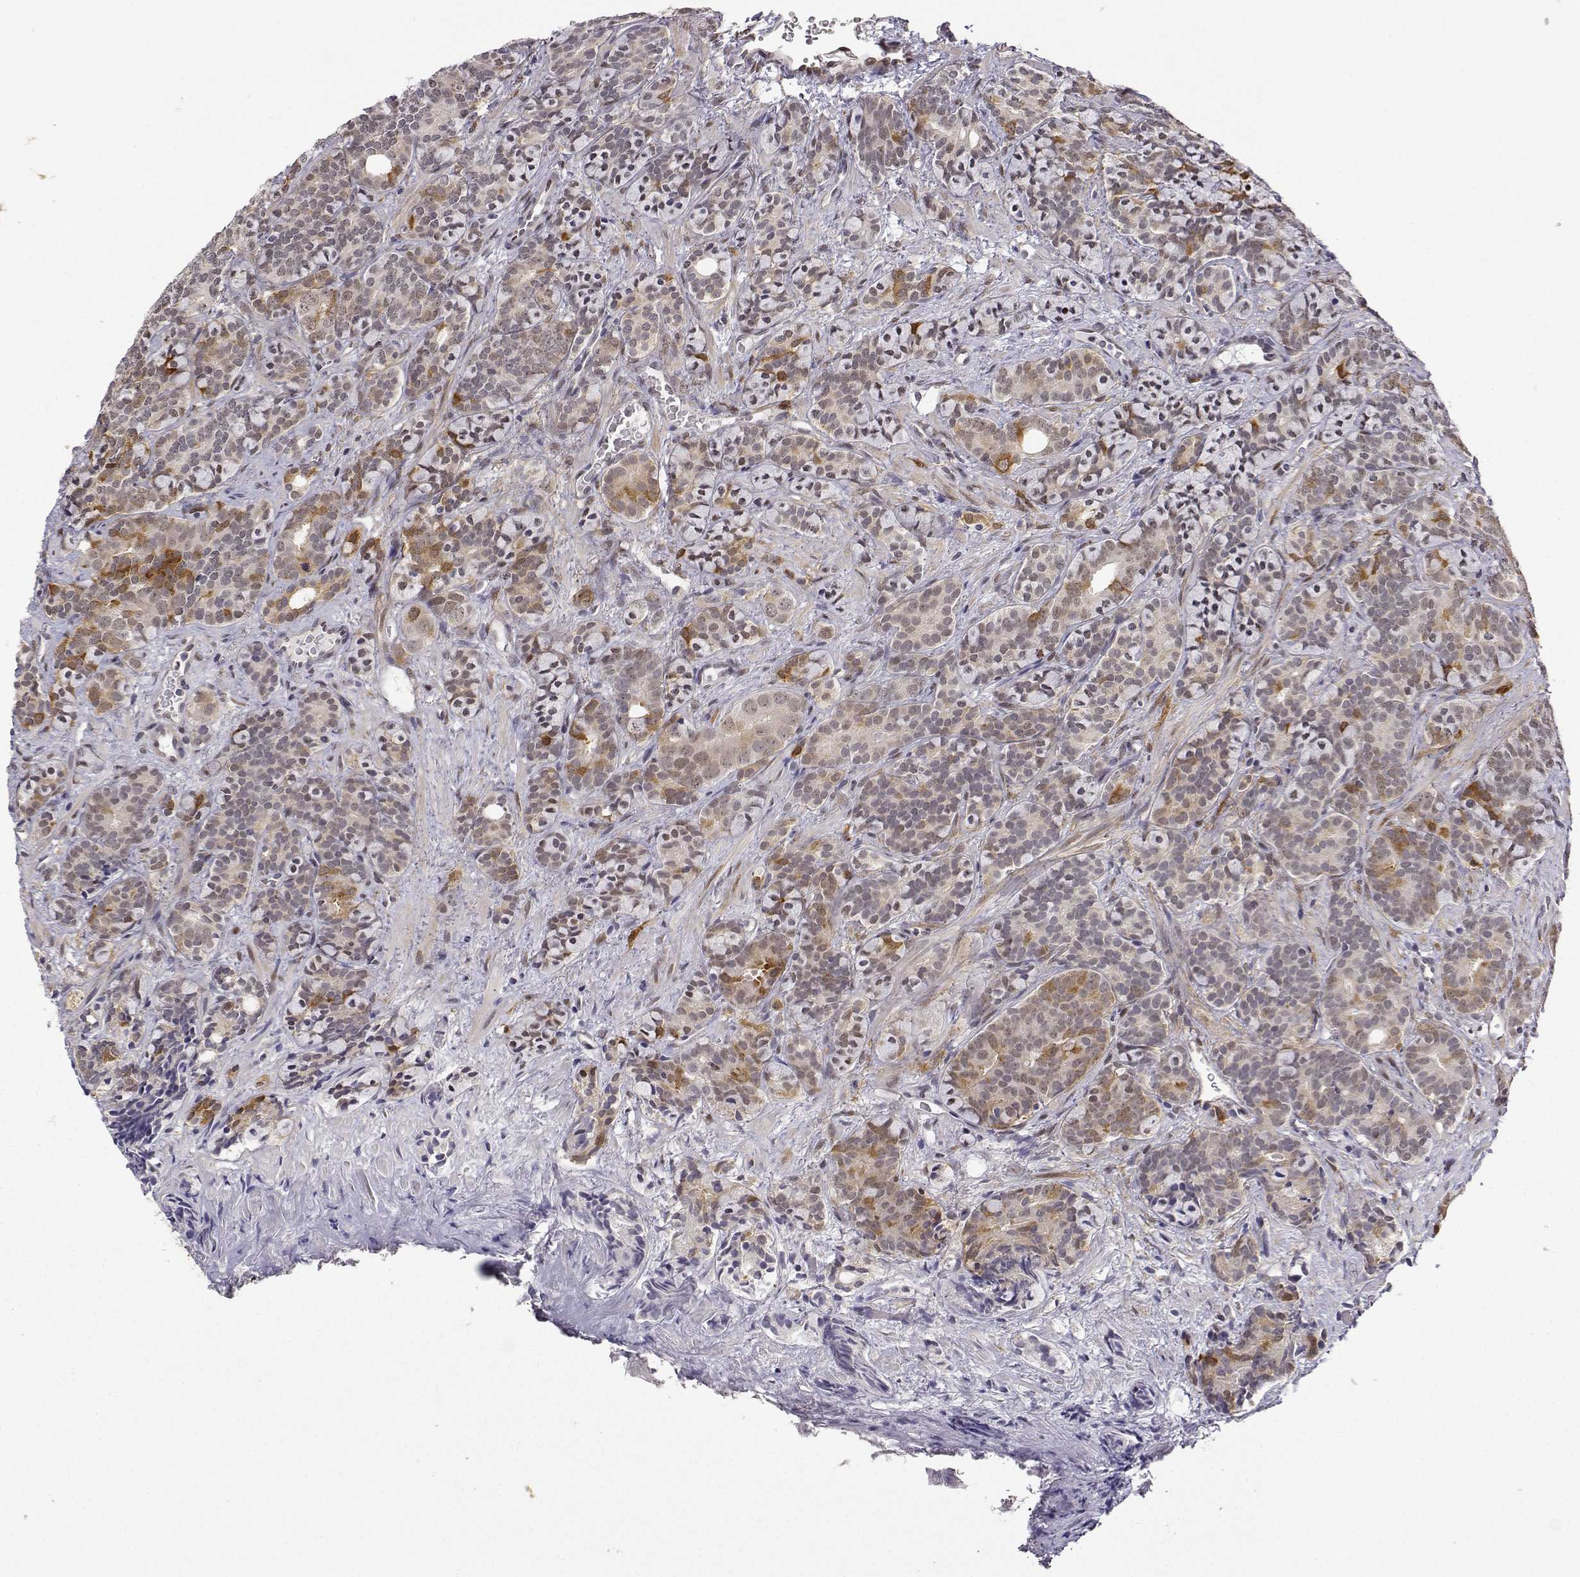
{"staining": {"intensity": "moderate", "quantity": ">75%", "location": "cytoplasmic/membranous,nuclear"}, "tissue": "prostate cancer", "cell_type": "Tumor cells", "image_type": "cancer", "snomed": [{"axis": "morphology", "description": "Adenocarcinoma, High grade"}, {"axis": "topography", "description": "Prostate"}], "caption": "Immunohistochemical staining of adenocarcinoma (high-grade) (prostate) reveals medium levels of moderate cytoplasmic/membranous and nuclear protein staining in about >75% of tumor cells.", "gene": "PHGDH", "patient": {"sex": "male", "age": 84}}